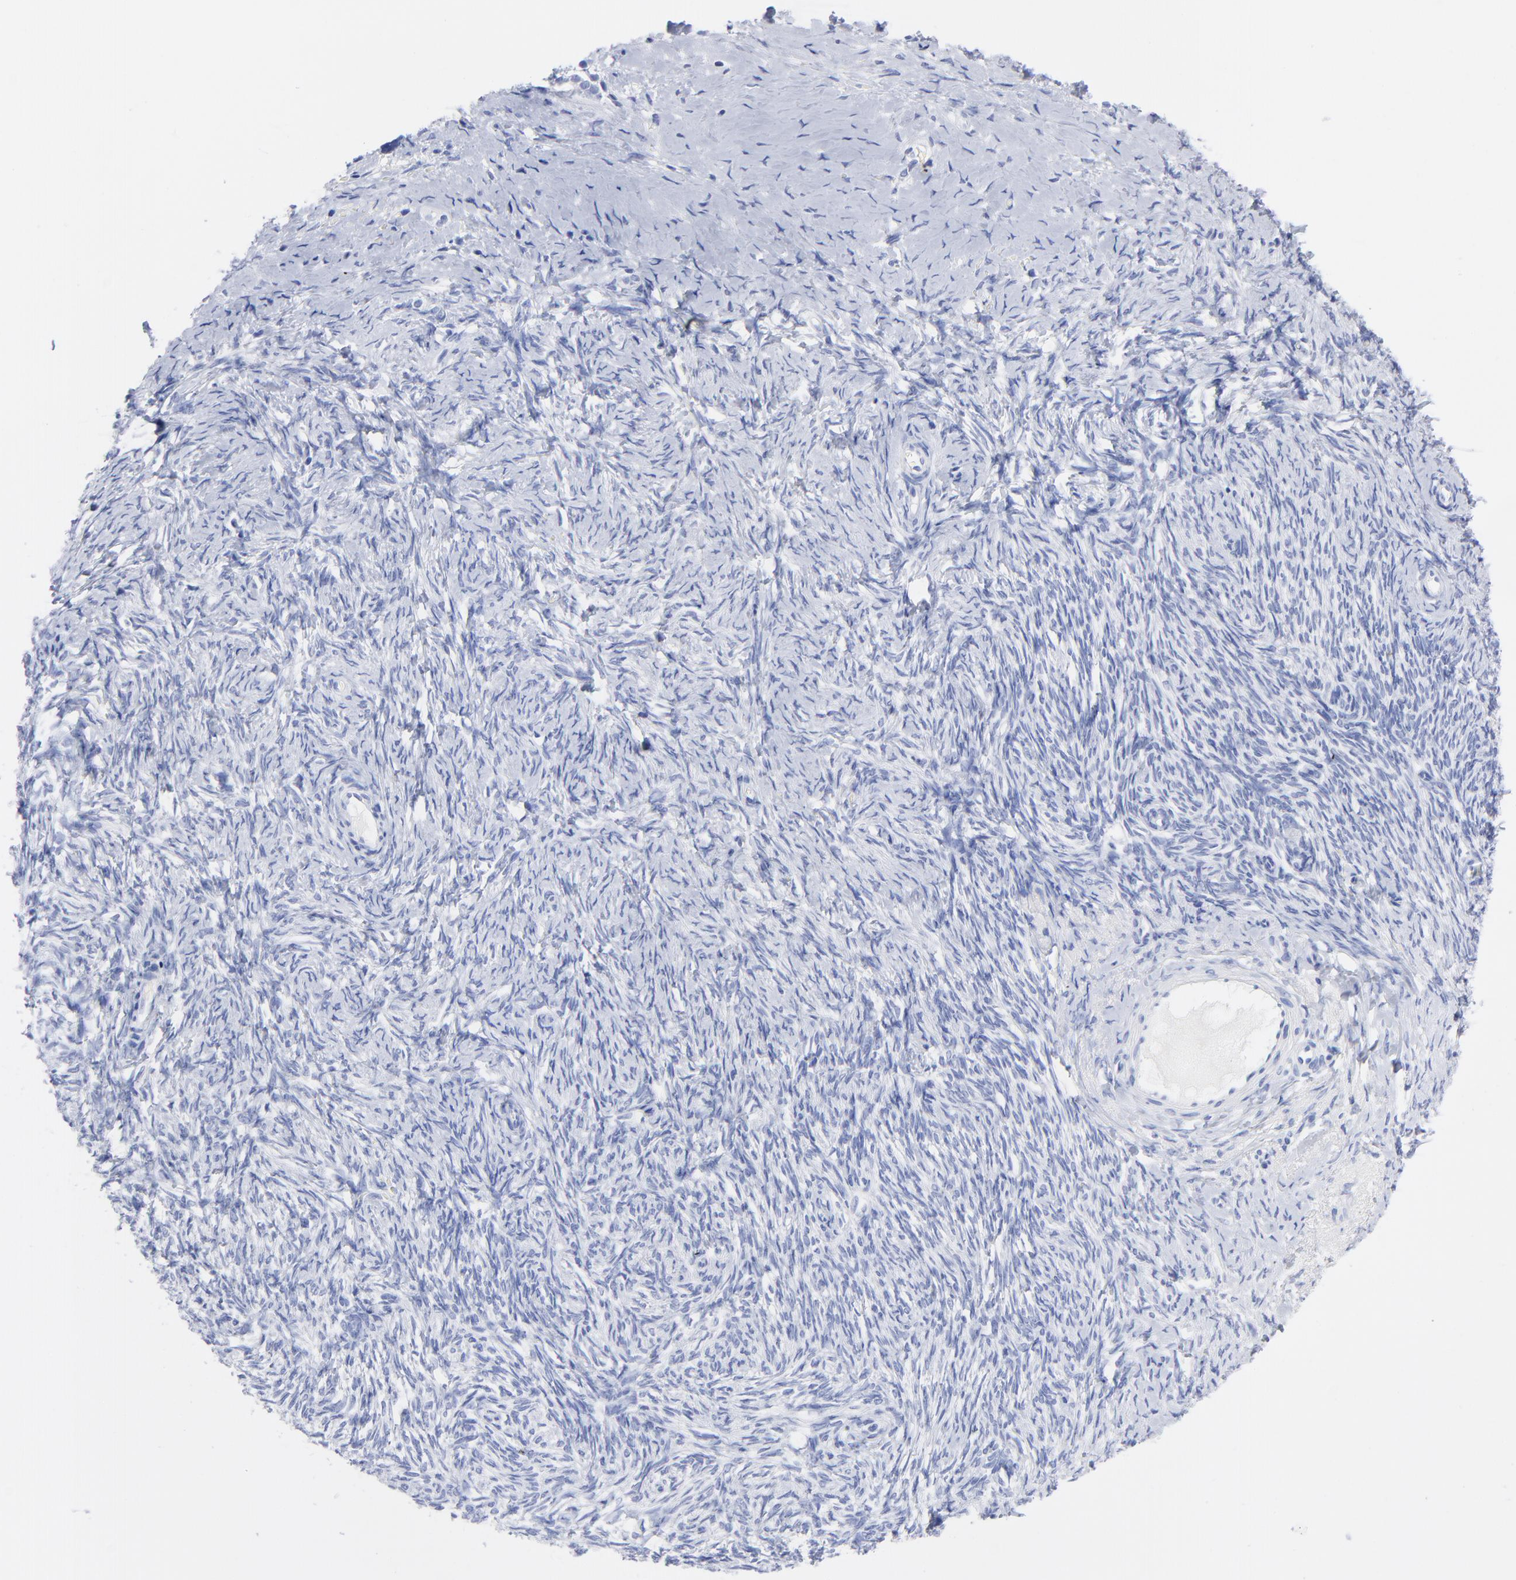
{"staining": {"intensity": "negative", "quantity": "none", "location": "none"}, "tissue": "ovarian cancer", "cell_type": "Tumor cells", "image_type": "cancer", "snomed": [{"axis": "morphology", "description": "Normal tissue, NOS"}, {"axis": "morphology", "description": "Cystadenocarcinoma, serous, NOS"}, {"axis": "topography", "description": "Ovary"}], "caption": "Serous cystadenocarcinoma (ovarian) was stained to show a protein in brown. There is no significant expression in tumor cells.", "gene": "ACY1", "patient": {"sex": "female", "age": 62}}